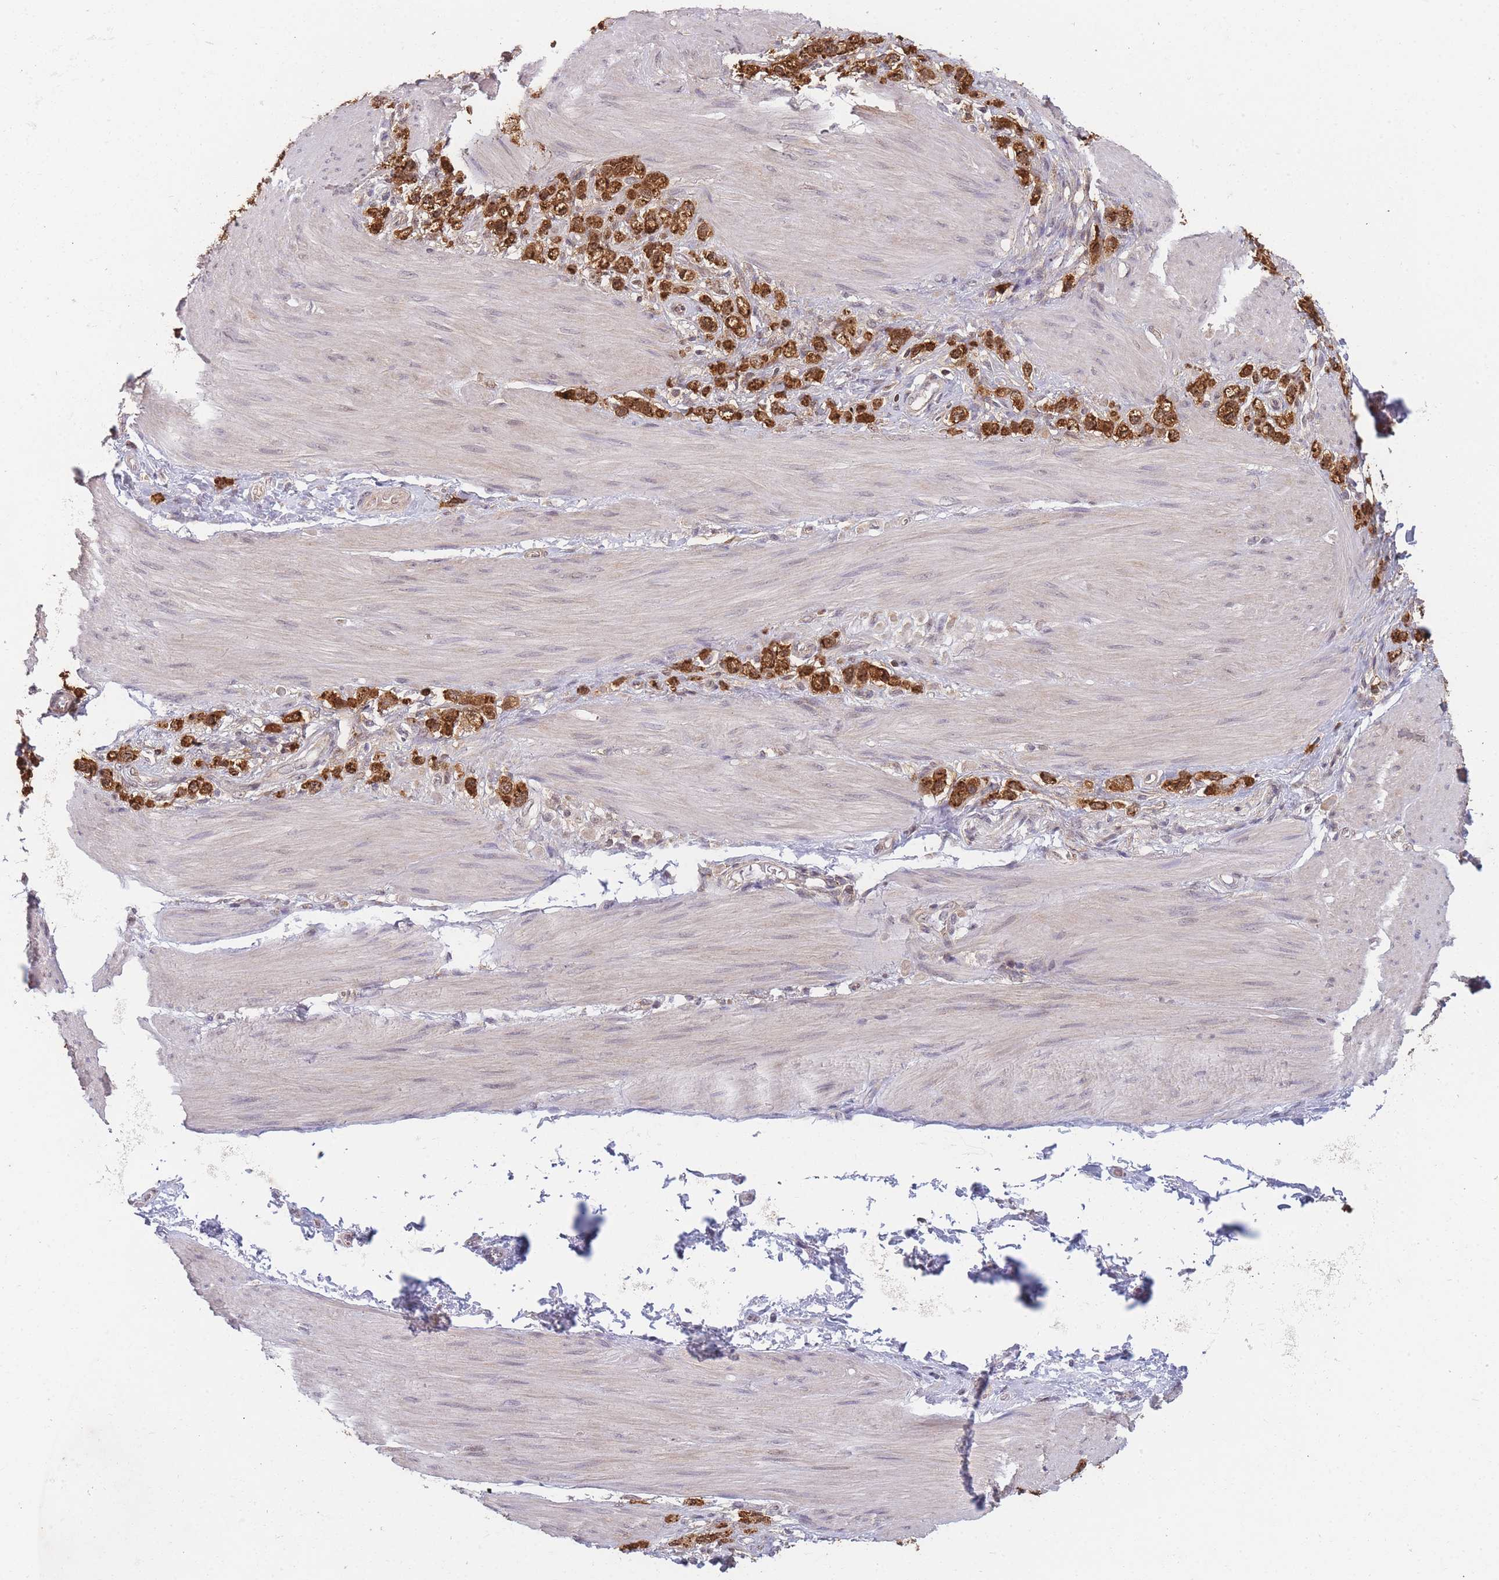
{"staining": {"intensity": "strong", "quantity": ">75%", "location": "cytoplasmic/membranous"}, "tissue": "stomach cancer", "cell_type": "Tumor cells", "image_type": "cancer", "snomed": [{"axis": "morphology", "description": "Adenocarcinoma, NOS"}, {"axis": "topography", "description": "Stomach"}], "caption": "A high amount of strong cytoplasmic/membranous positivity is present in about >75% of tumor cells in stomach cancer (adenocarcinoma) tissue. (Brightfield microscopy of DAB IHC at high magnification).", "gene": "MRI1", "patient": {"sex": "female", "age": 65}}